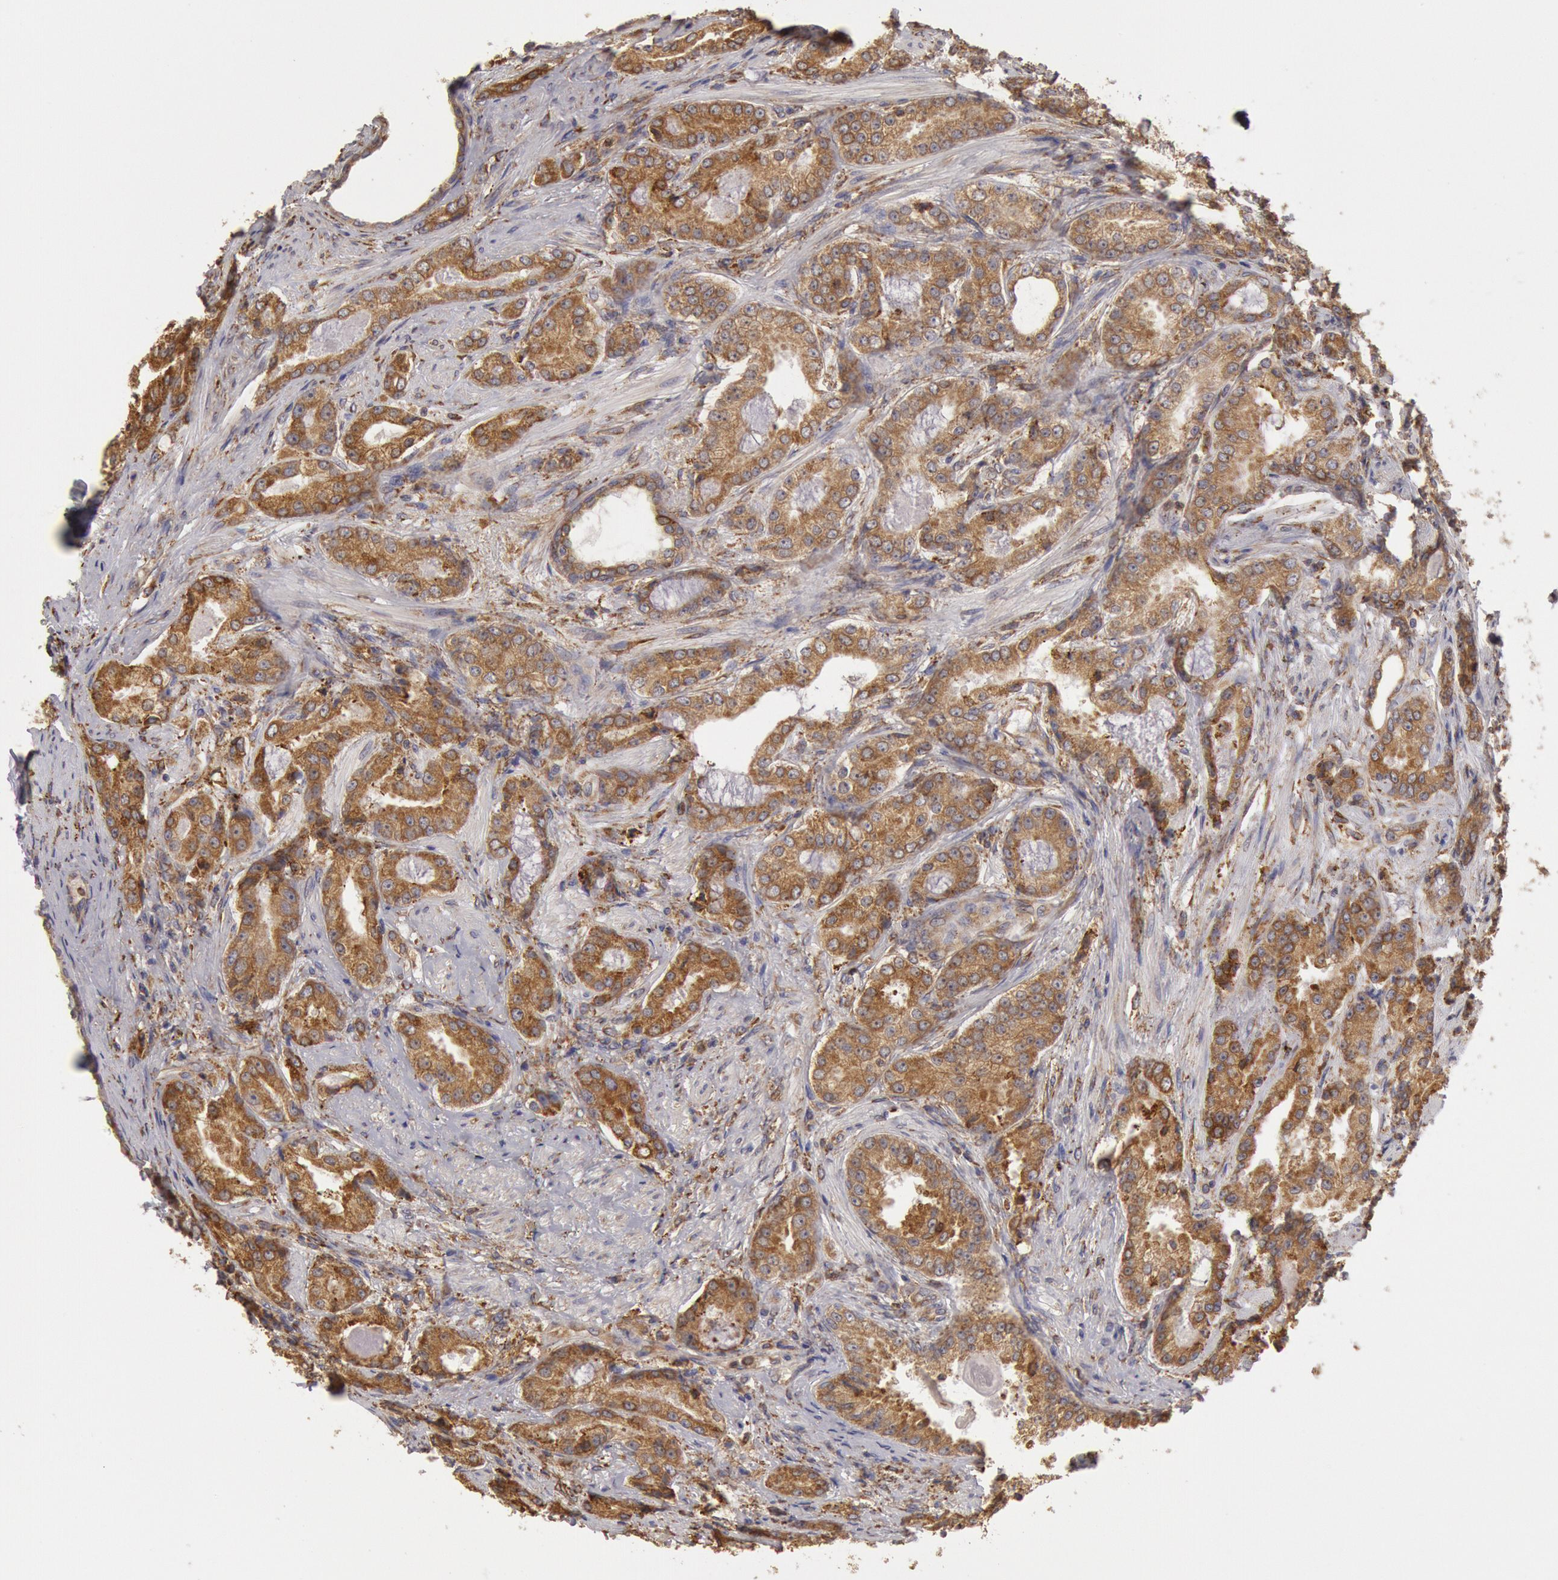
{"staining": {"intensity": "moderate", "quantity": ">75%", "location": "cytoplasmic/membranous"}, "tissue": "prostate cancer", "cell_type": "Tumor cells", "image_type": "cancer", "snomed": [{"axis": "morphology", "description": "Adenocarcinoma, Medium grade"}, {"axis": "topography", "description": "Prostate"}], "caption": "There is medium levels of moderate cytoplasmic/membranous positivity in tumor cells of prostate cancer, as demonstrated by immunohistochemical staining (brown color).", "gene": "ERP44", "patient": {"sex": "male", "age": 72}}